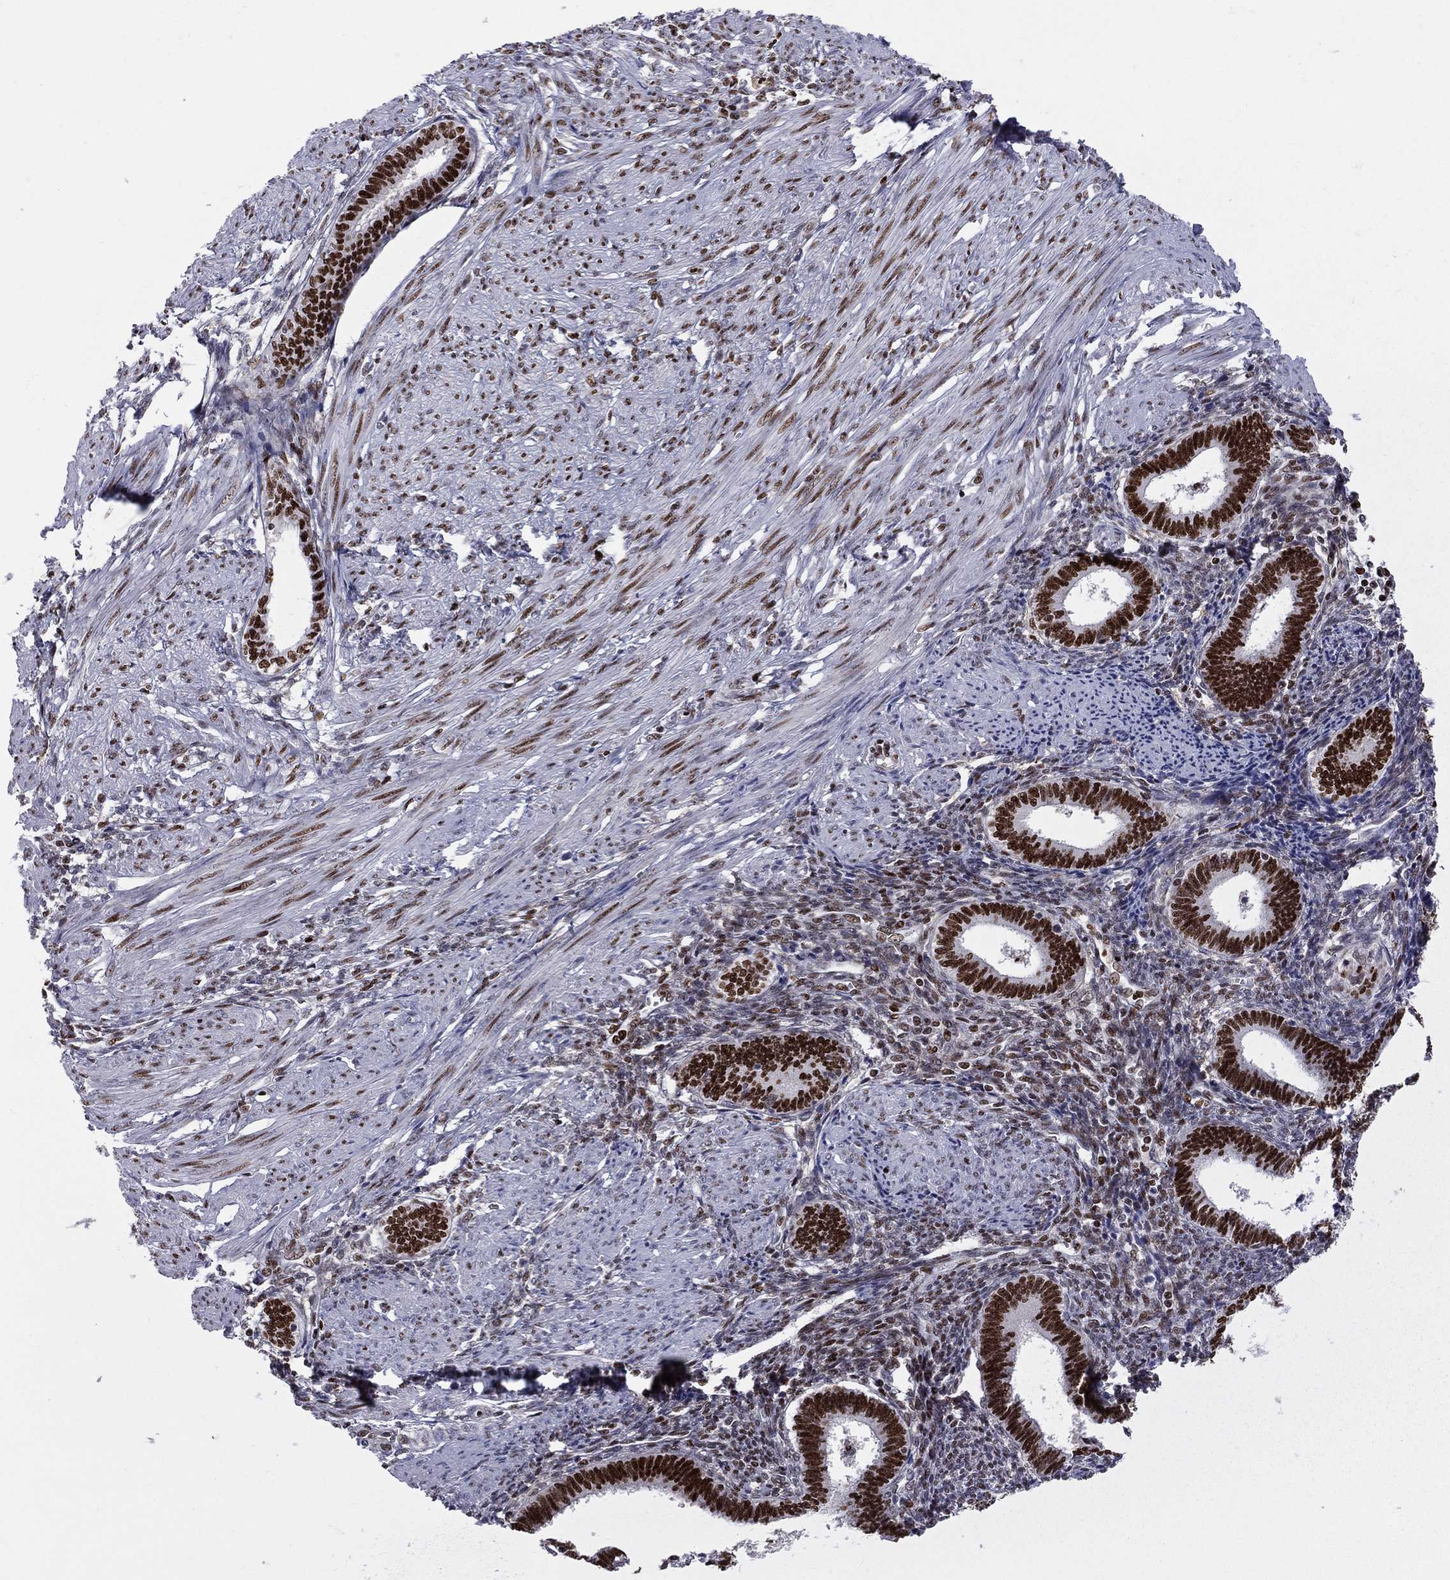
{"staining": {"intensity": "negative", "quantity": "none", "location": "none"}, "tissue": "endometrium", "cell_type": "Cells in endometrial stroma", "image_type": "normal", "snomed": [{"axis": "morphology", "description": "Normal tissue, NOS"}, {"axis": "topography", "description": "Endometrium"}], "caption": "This is an immunohistochemistry (IHC) photomicrograph of benign human endometrium. There is no staining in cells in endometrial stroma.", "gene": "PCGF3", "patient": {"sex": "female", "age": 42}}